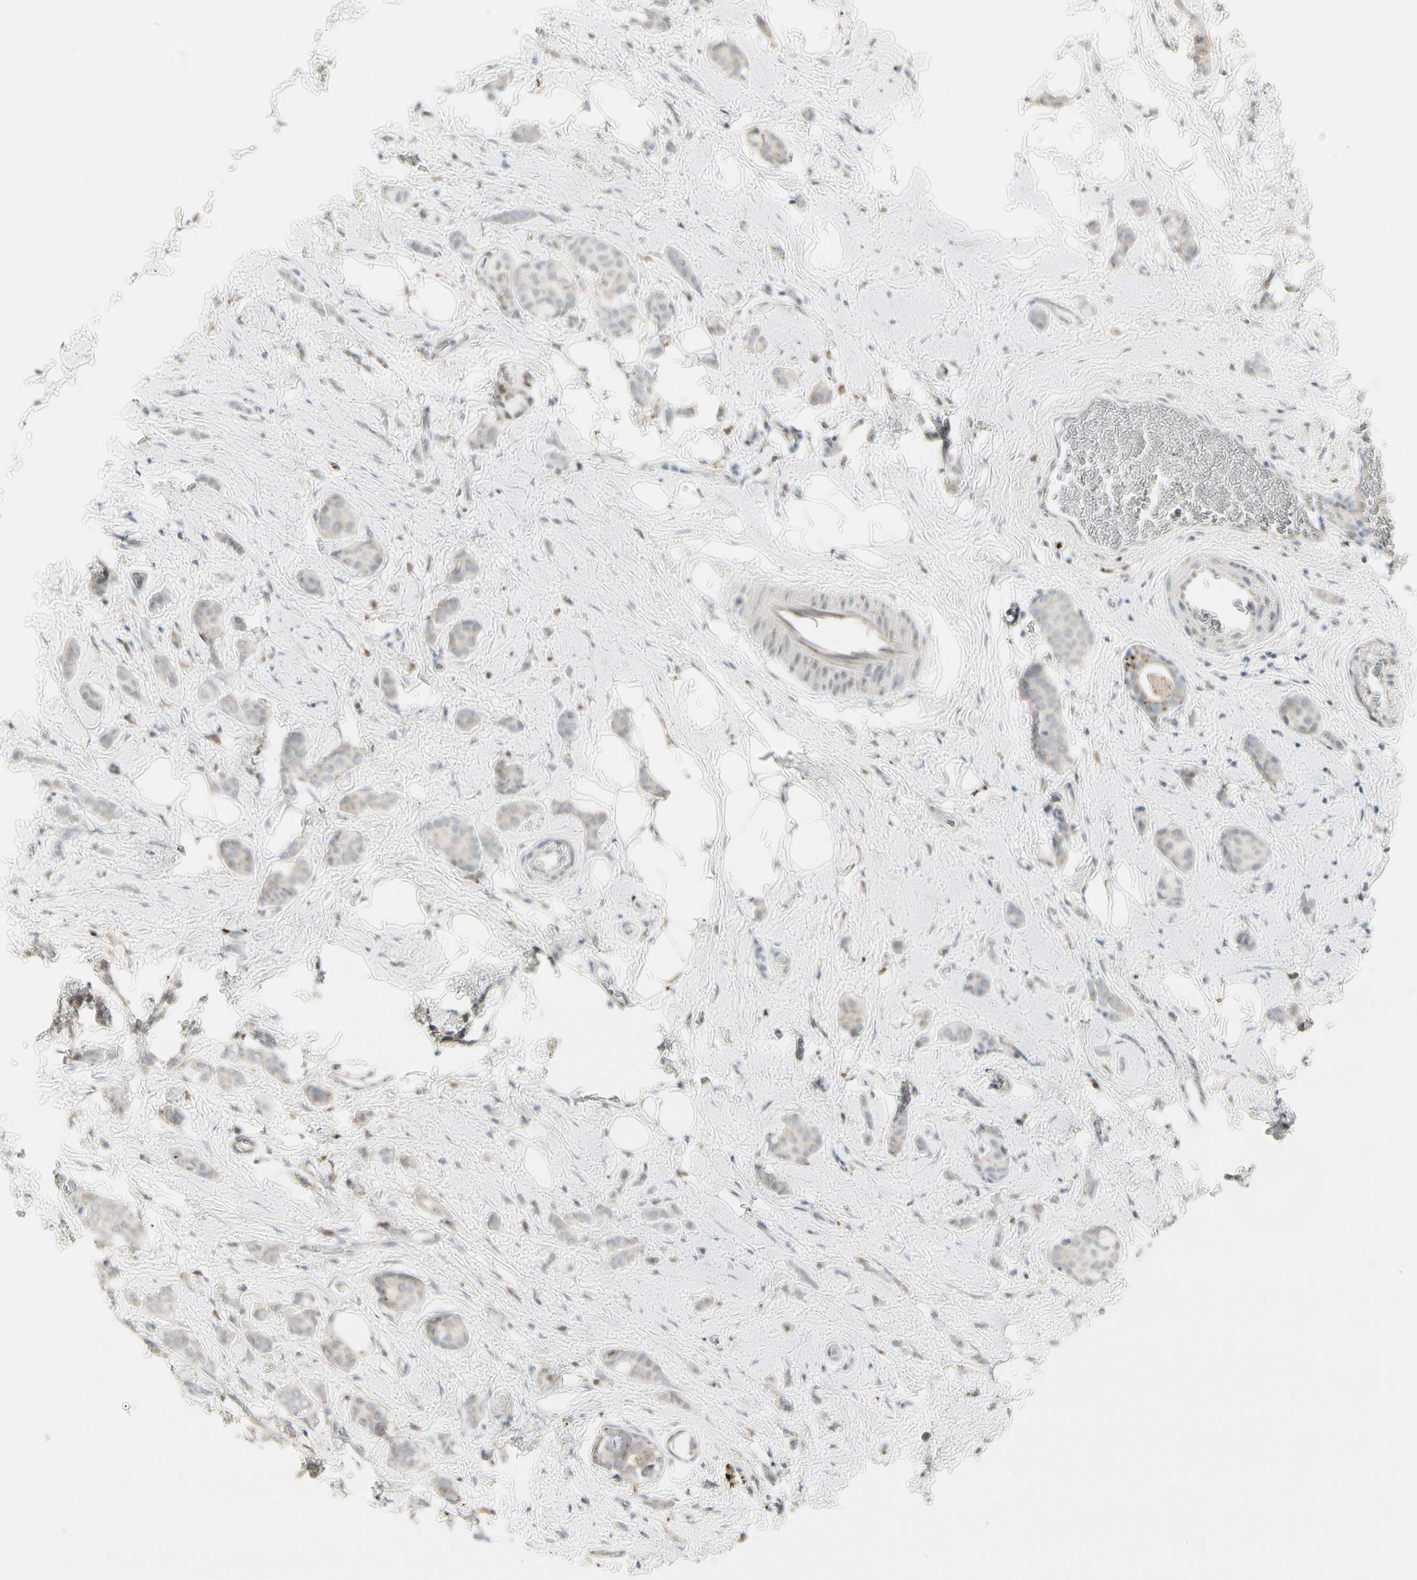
{"staining": {"intensity": "weak", "quantity": "<25%", "location": "cytoplasmic/membranous"}, "tissue": "breast cancer", "cell_type": "Tumor cells", "image_type": "cancer", "snomed": [{"axis": "morphology", "description": "Lobular carcinoma"}, {"axis": "topography", "description": "Breast"}], "caption": "Immunohistochemical staining of human lobular carcinoma (breast) exhibits no significant expression in tumor cells.", "gene": "GRN", "patient": {"sex": "female", "age": 60}}